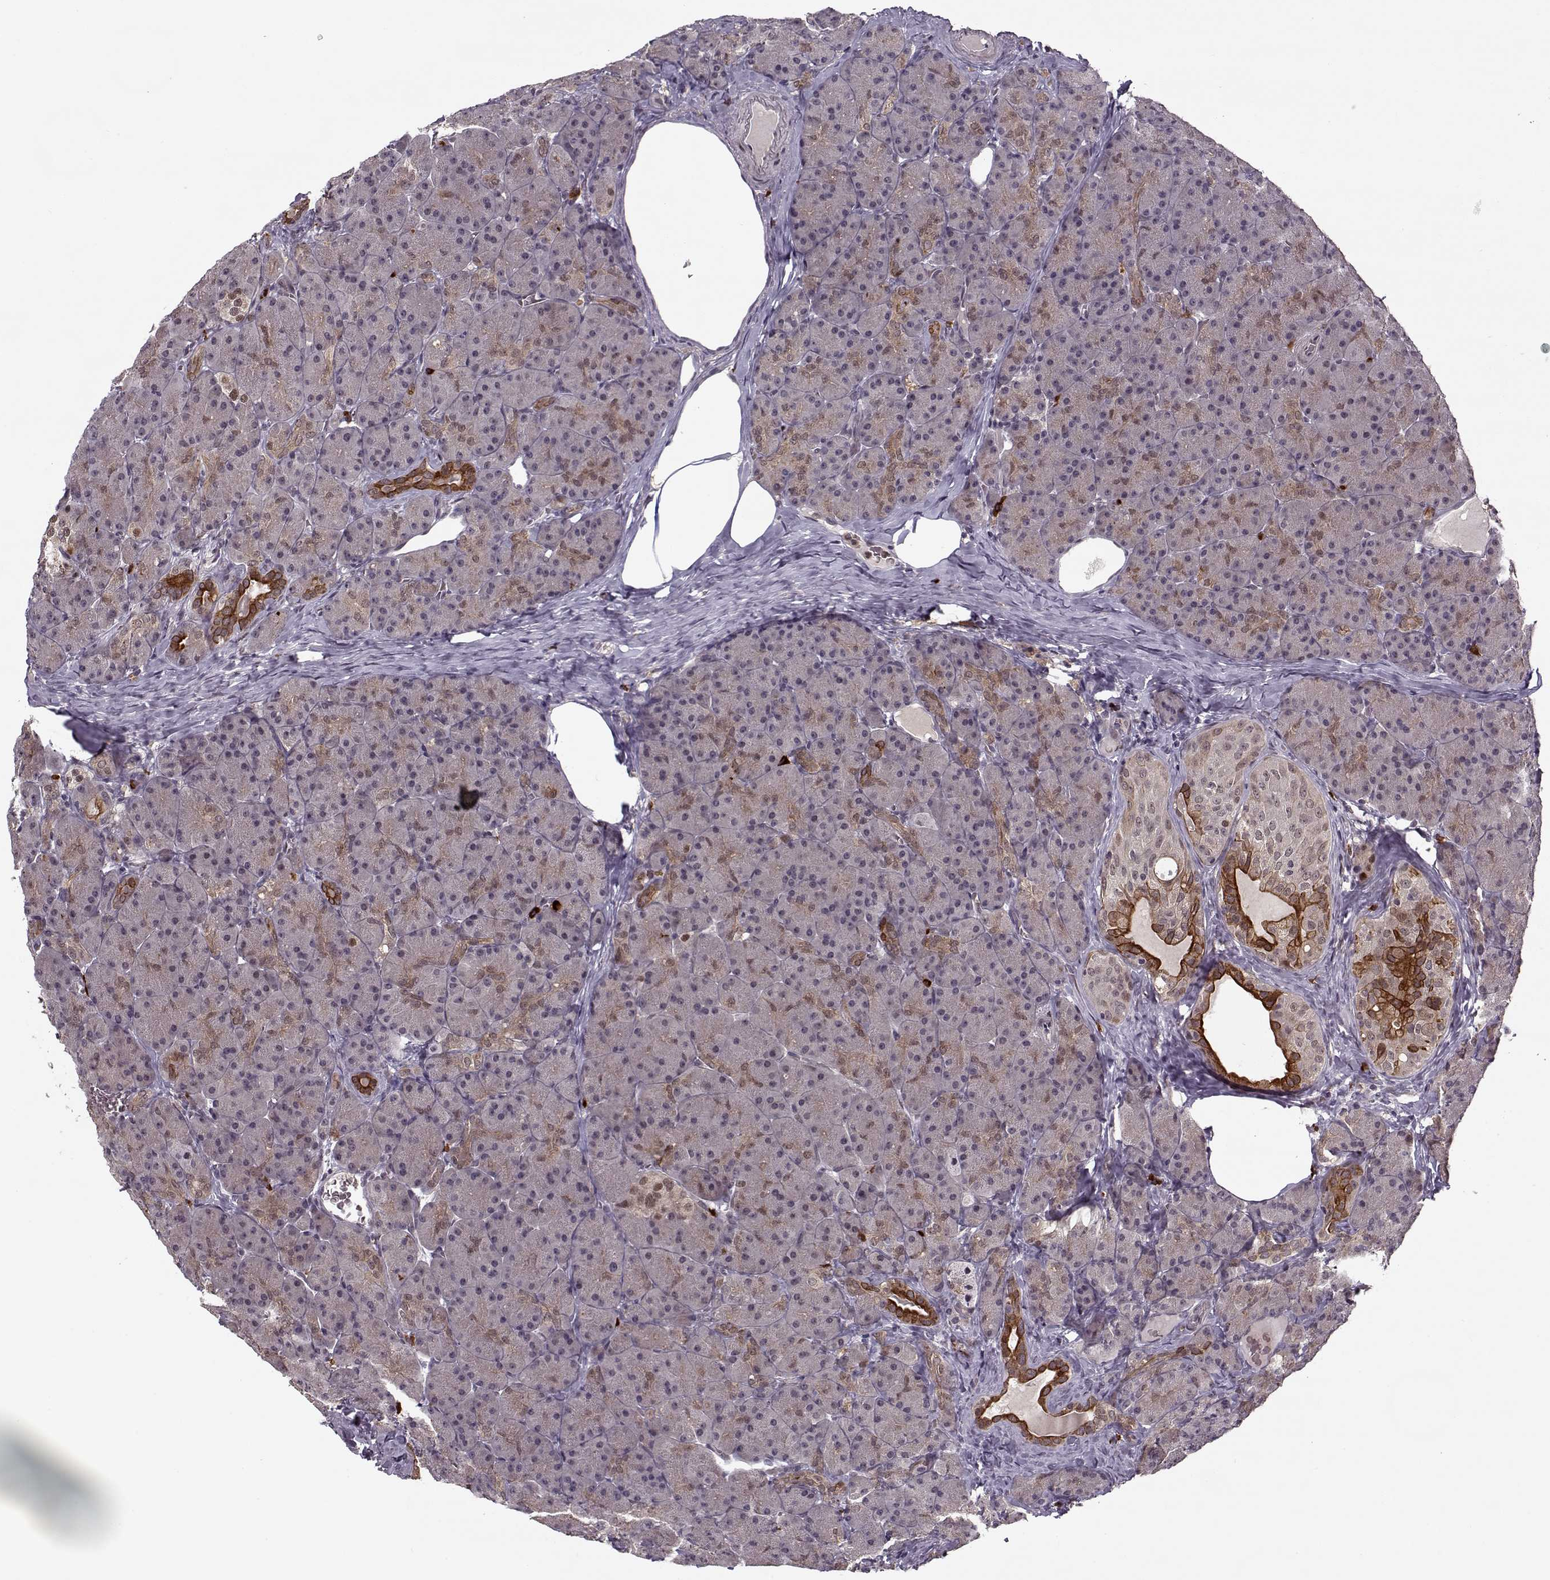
{"staining": {"intensity": "strong", "quantity": "<25%", "location": "cytoplasmic/membranous"}, "tissue": "pancreas", "cell_type": "Exocrine glandular cells", "image_type": "normal", "snomed": [{"axis": "morphology", "description": "Normal tissue, NOS"}, {"axis": "topography", "description": "Pancreas"}], "caption": "A high-resolution micrograph shows immunohistochemistry (IHC) staining of benign pancreas, which shows strong cytoplasmic/membranous expression in about <25% of exocrine glandular cells.", "gene": "DENND4B", "patient": {"sex": "male", "age": 57}}